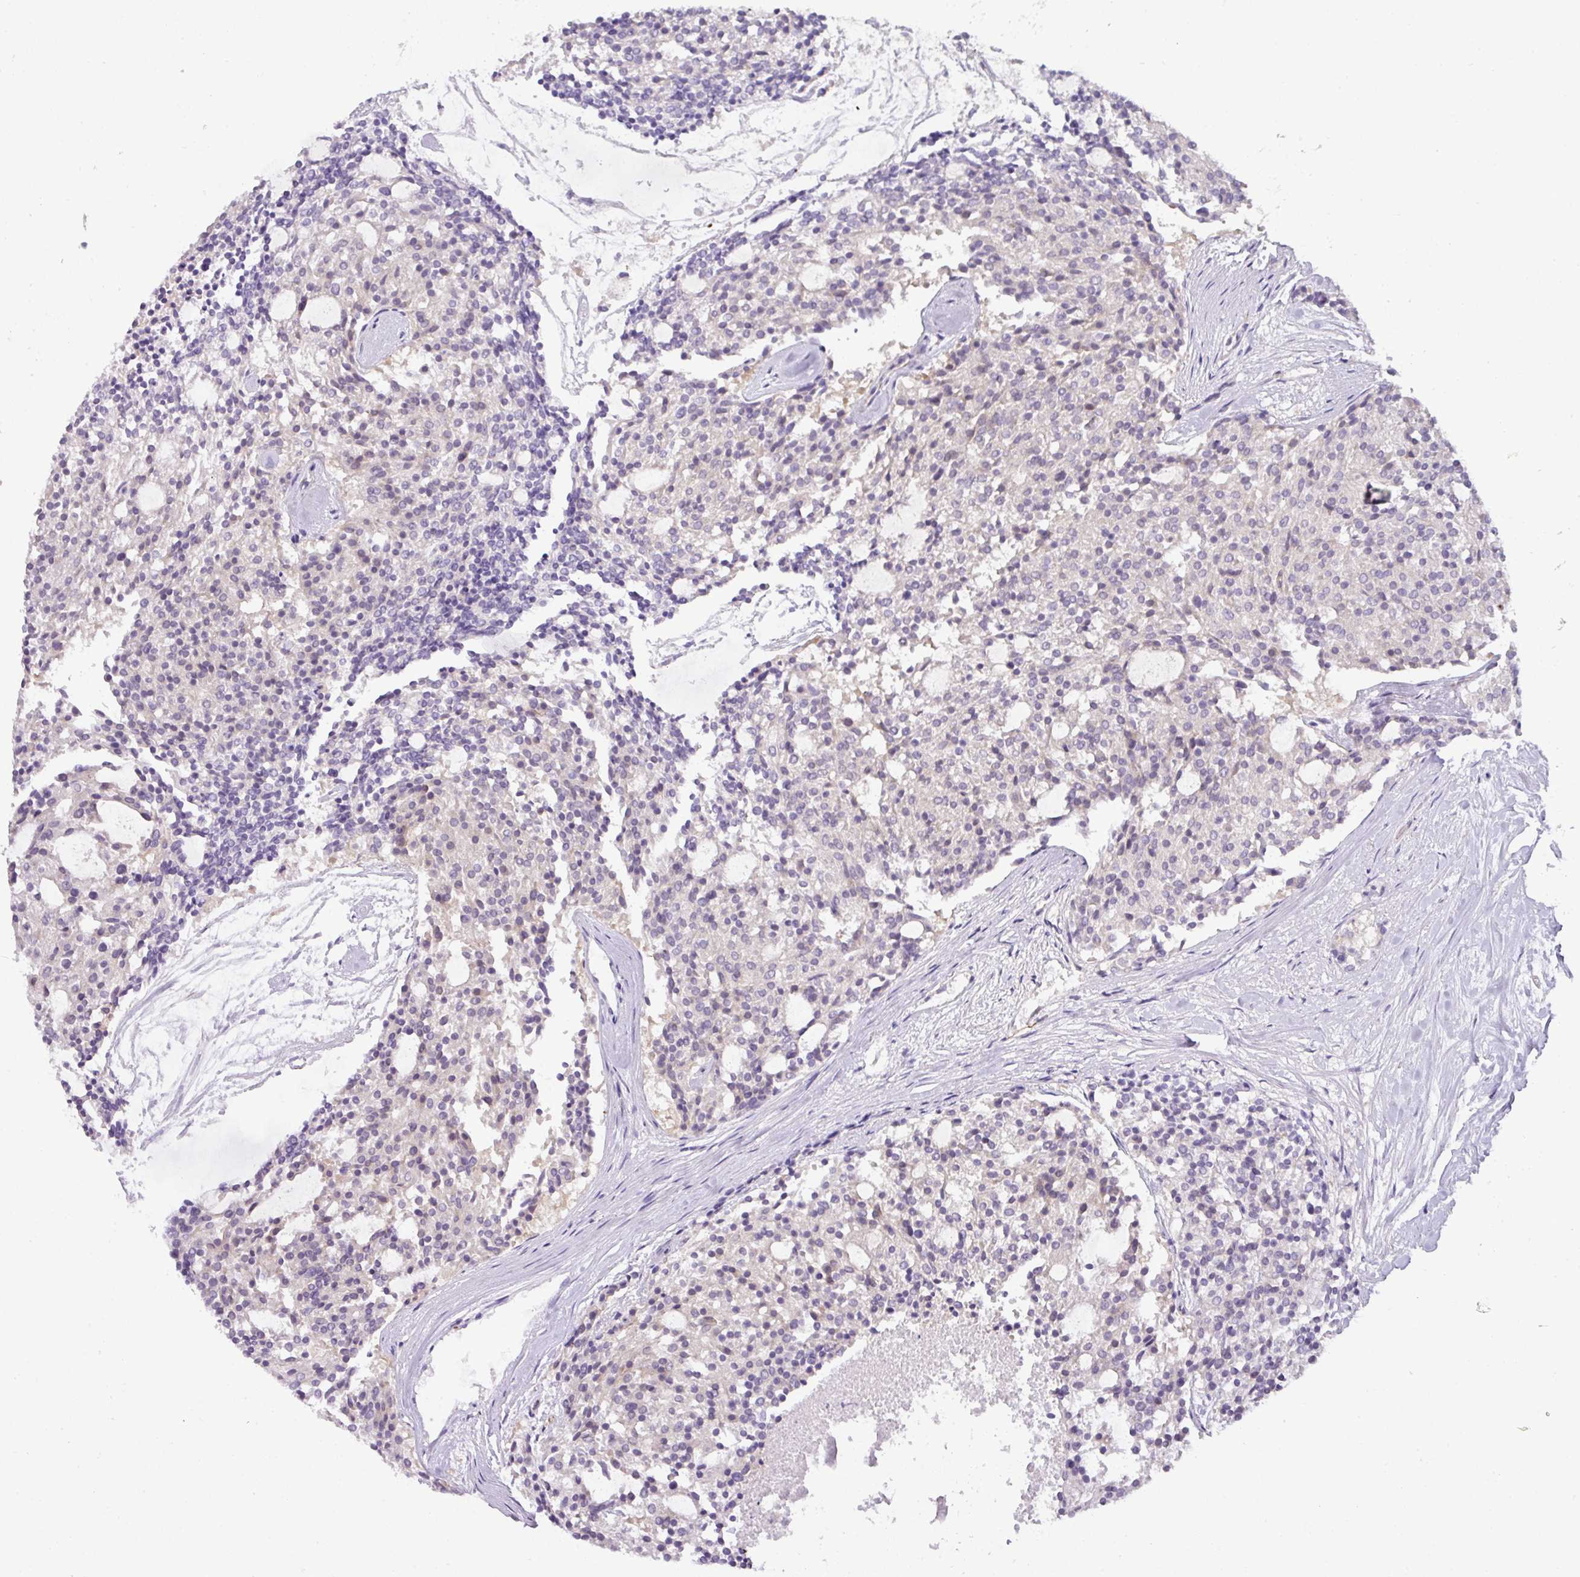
{"staining": {"intensity": "negative", "quantity": "none", "location": "none"}, "tissue": "carcinoid", "cell_type": "Tumor cells", "image_type": "cancer", "snomed": [{"axis": "morphology", "description": "Carcinoid, malignant, NOS"}, {"axis": "topography", "description": "Pancreas"}], "caption": "Immunohistochemical staining of human carcinoid demonstrates no significant staining in tumor cells.", "gene": "ENSG00000273748", "patient": {"sex": "female", "age": 54}}